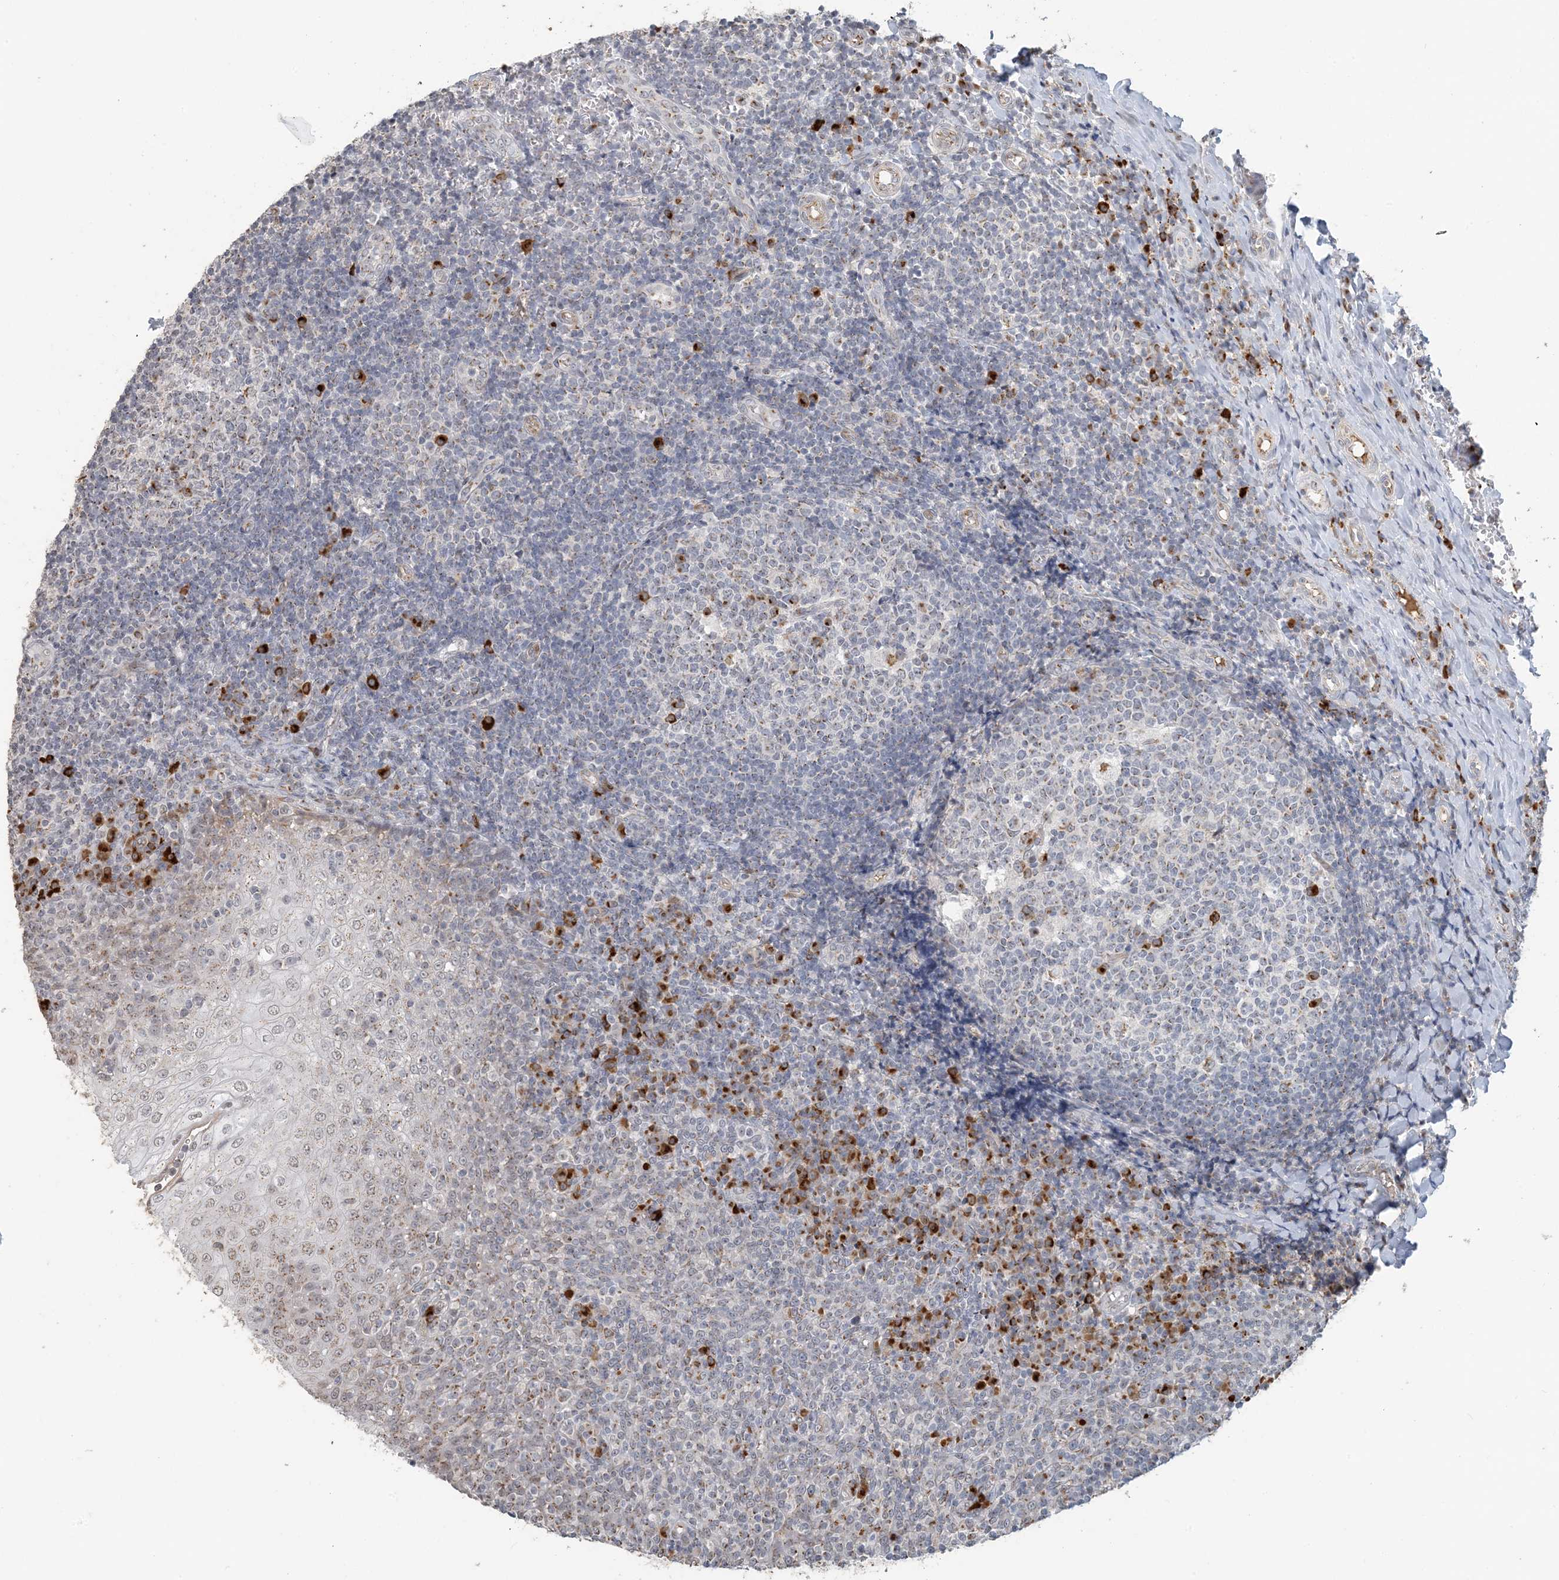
{"staining": {"intensity": "strong", "quantity": "<25%", "location": "cytoplasmic/membranous"}, "tissue": "tonsil", "cell_type": "Germinal center cells", "image_type": "normal", "snomed": [{"axis": "morphology", "description": "Normal tissue, NOS"}, {"axis": "topography", "description": "Tonsil"}], "caption": "Tonsil stained for a protein reveals strong cytoplasmic/membranous positivity in germinal center cells. (Brightfield microscopy of DAB IHC at high magnification).", "gene": "ZCCHC4", "patient": {"sex": "female", "age": 19}}